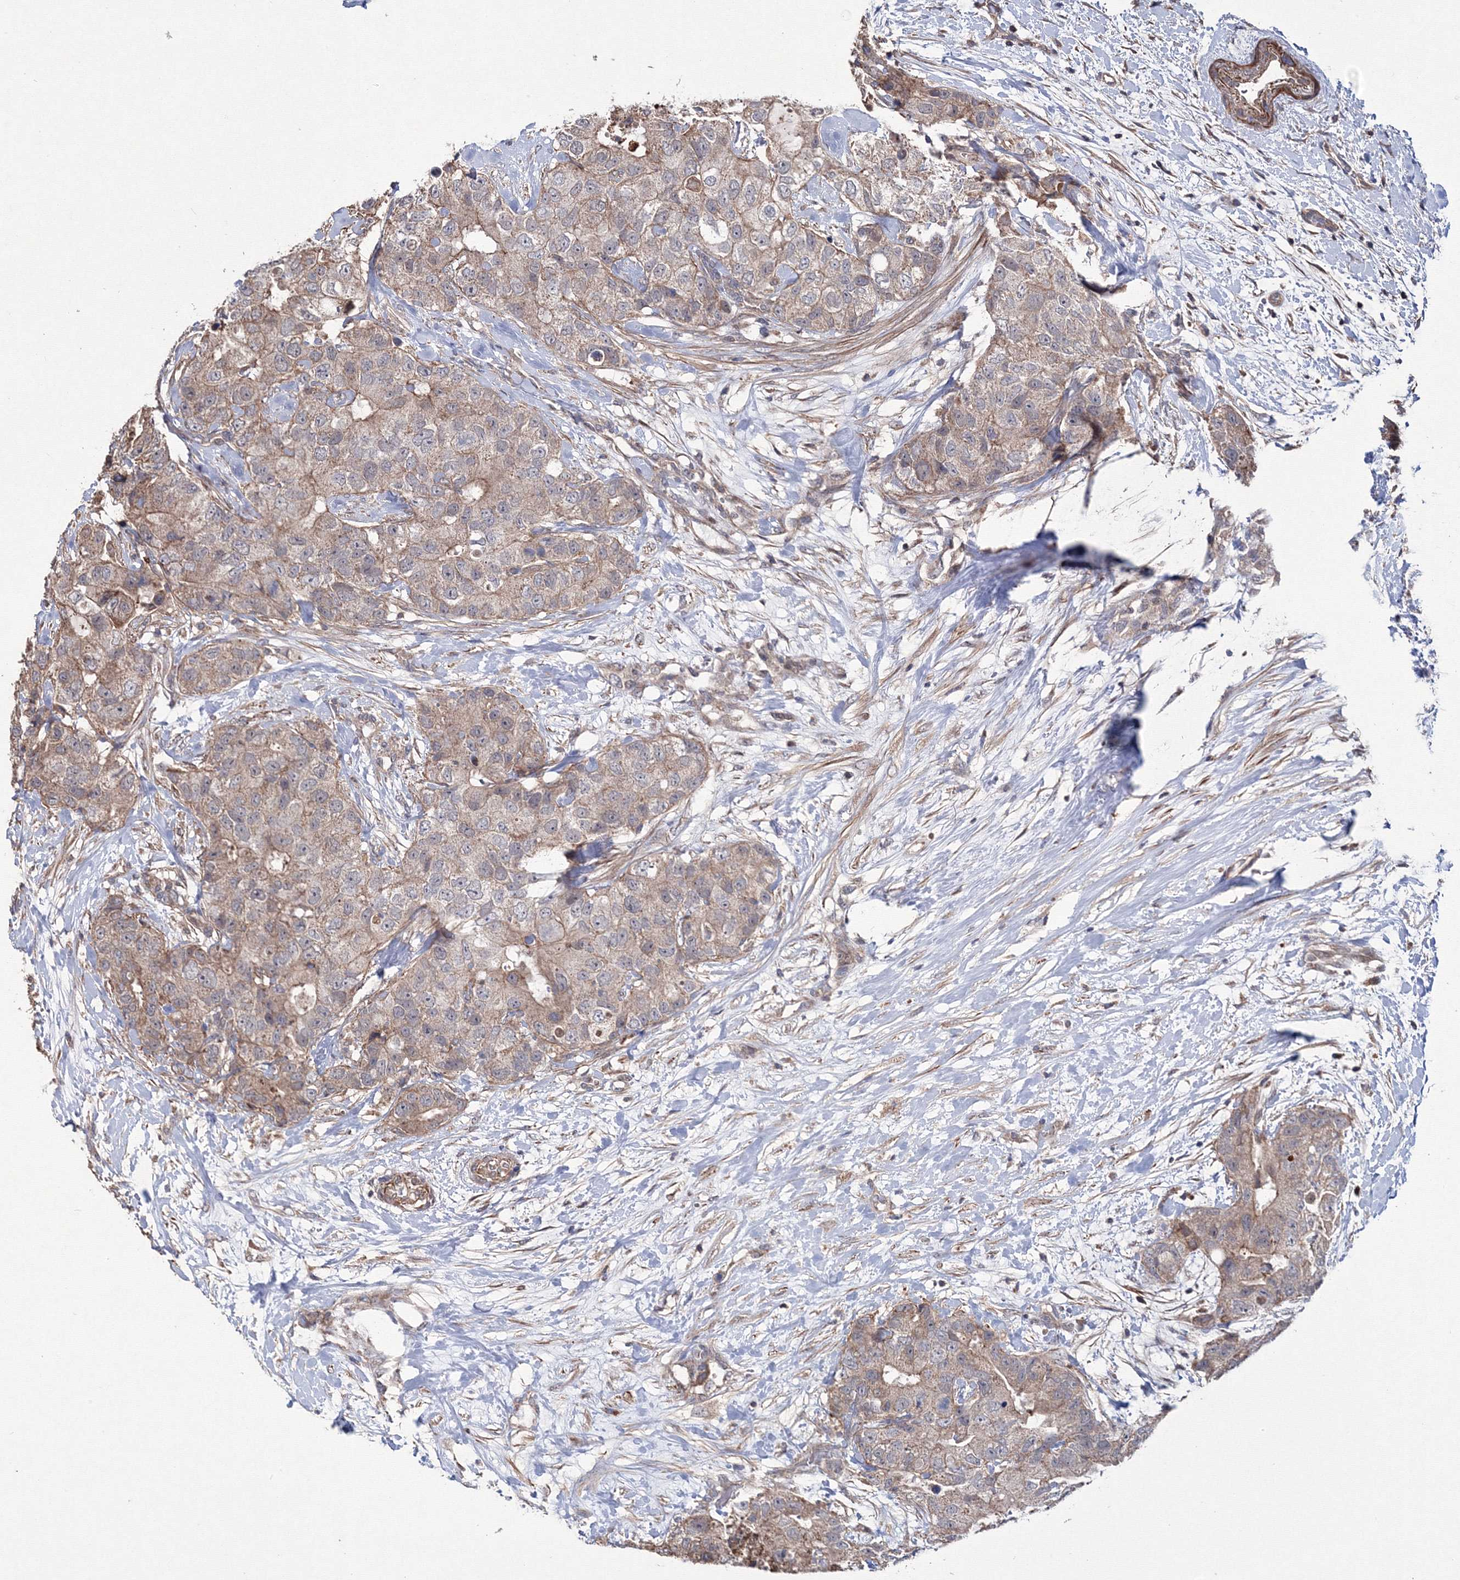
{"staining": {"intensity": "weak", "quantity": "25%-75%", "location": "cytoplasmic/membranous"}, "tissue": "breast cancer", "cell_type": "Tumor cells", "image_type": "cancer", "snomed": [{"axis": "morphology", "description": "Duct carcinoma"}, {"axis": "topography", "description": "Breast"}], "caption": "A photomicrograph showing weak cytoplasmic/membranous staining in approximately 25%-75% of tumor cells in breast cancer (invasive ductal carcinoma), as visualized by brown immunohistochemical staining.", "gene": "PPP2R2B", "patient": {"sex": "female", "age": 62}}